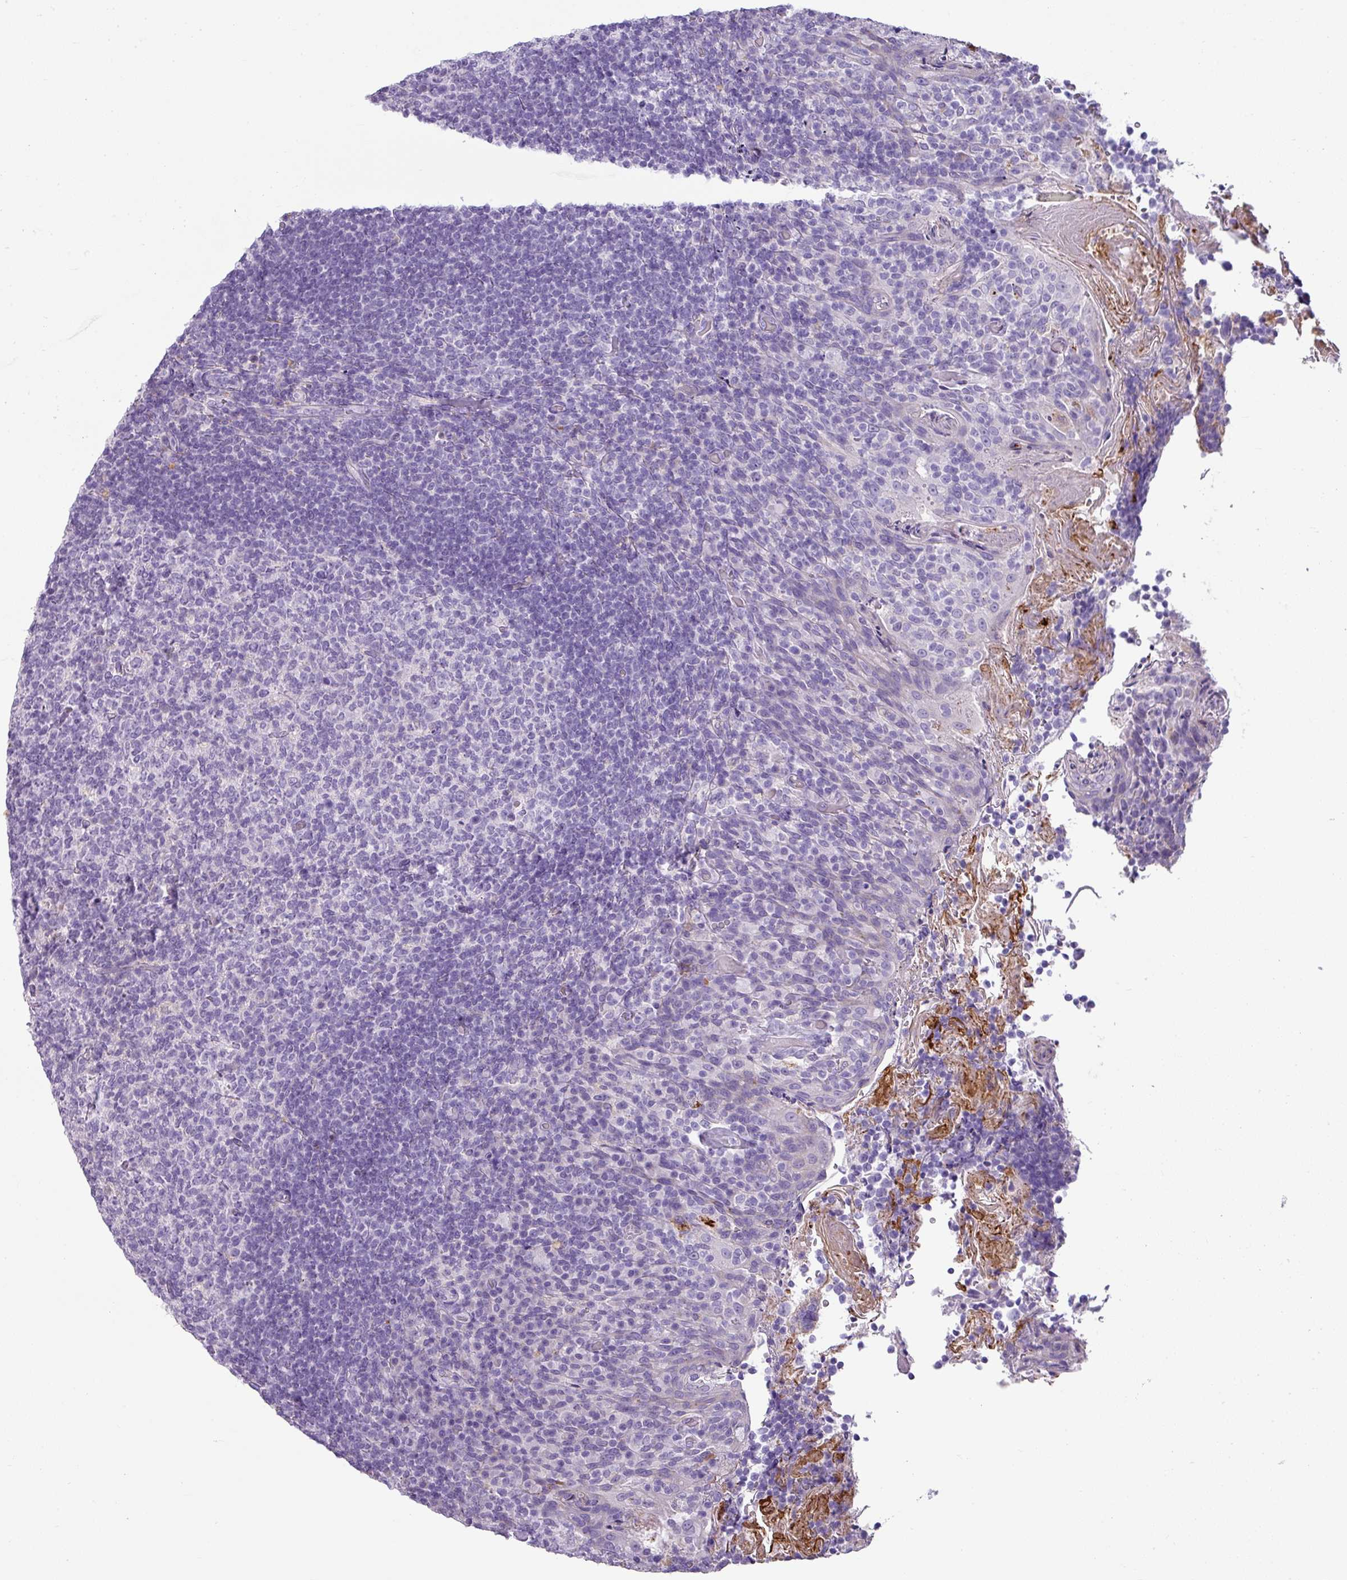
{"staining": {"intensity": "negative", "quantity": "none", "location": "none"}, "tissue": "tonsil", "cell_type": "Germinal center cells", "image_type": "normal", "snomed": [{"axis": "morphology", "description": "Normal tissue, NOS"}, {"axis": "topography", "description": "Tonsil"}], "caption": "High magnification brightfield microscopy of normal tonsil stained with DAB (brown) and counterstained with hematoxylin (blue): germinal center cells show no significant positivity. (Stains: DAB immunohistochemistry (IHC) with hematoxylin counter stain, Microscopy: brightfield microscopy at high magnification).", "gene": "ZNF568", "patient": {"sex": "female", "age": 10}}